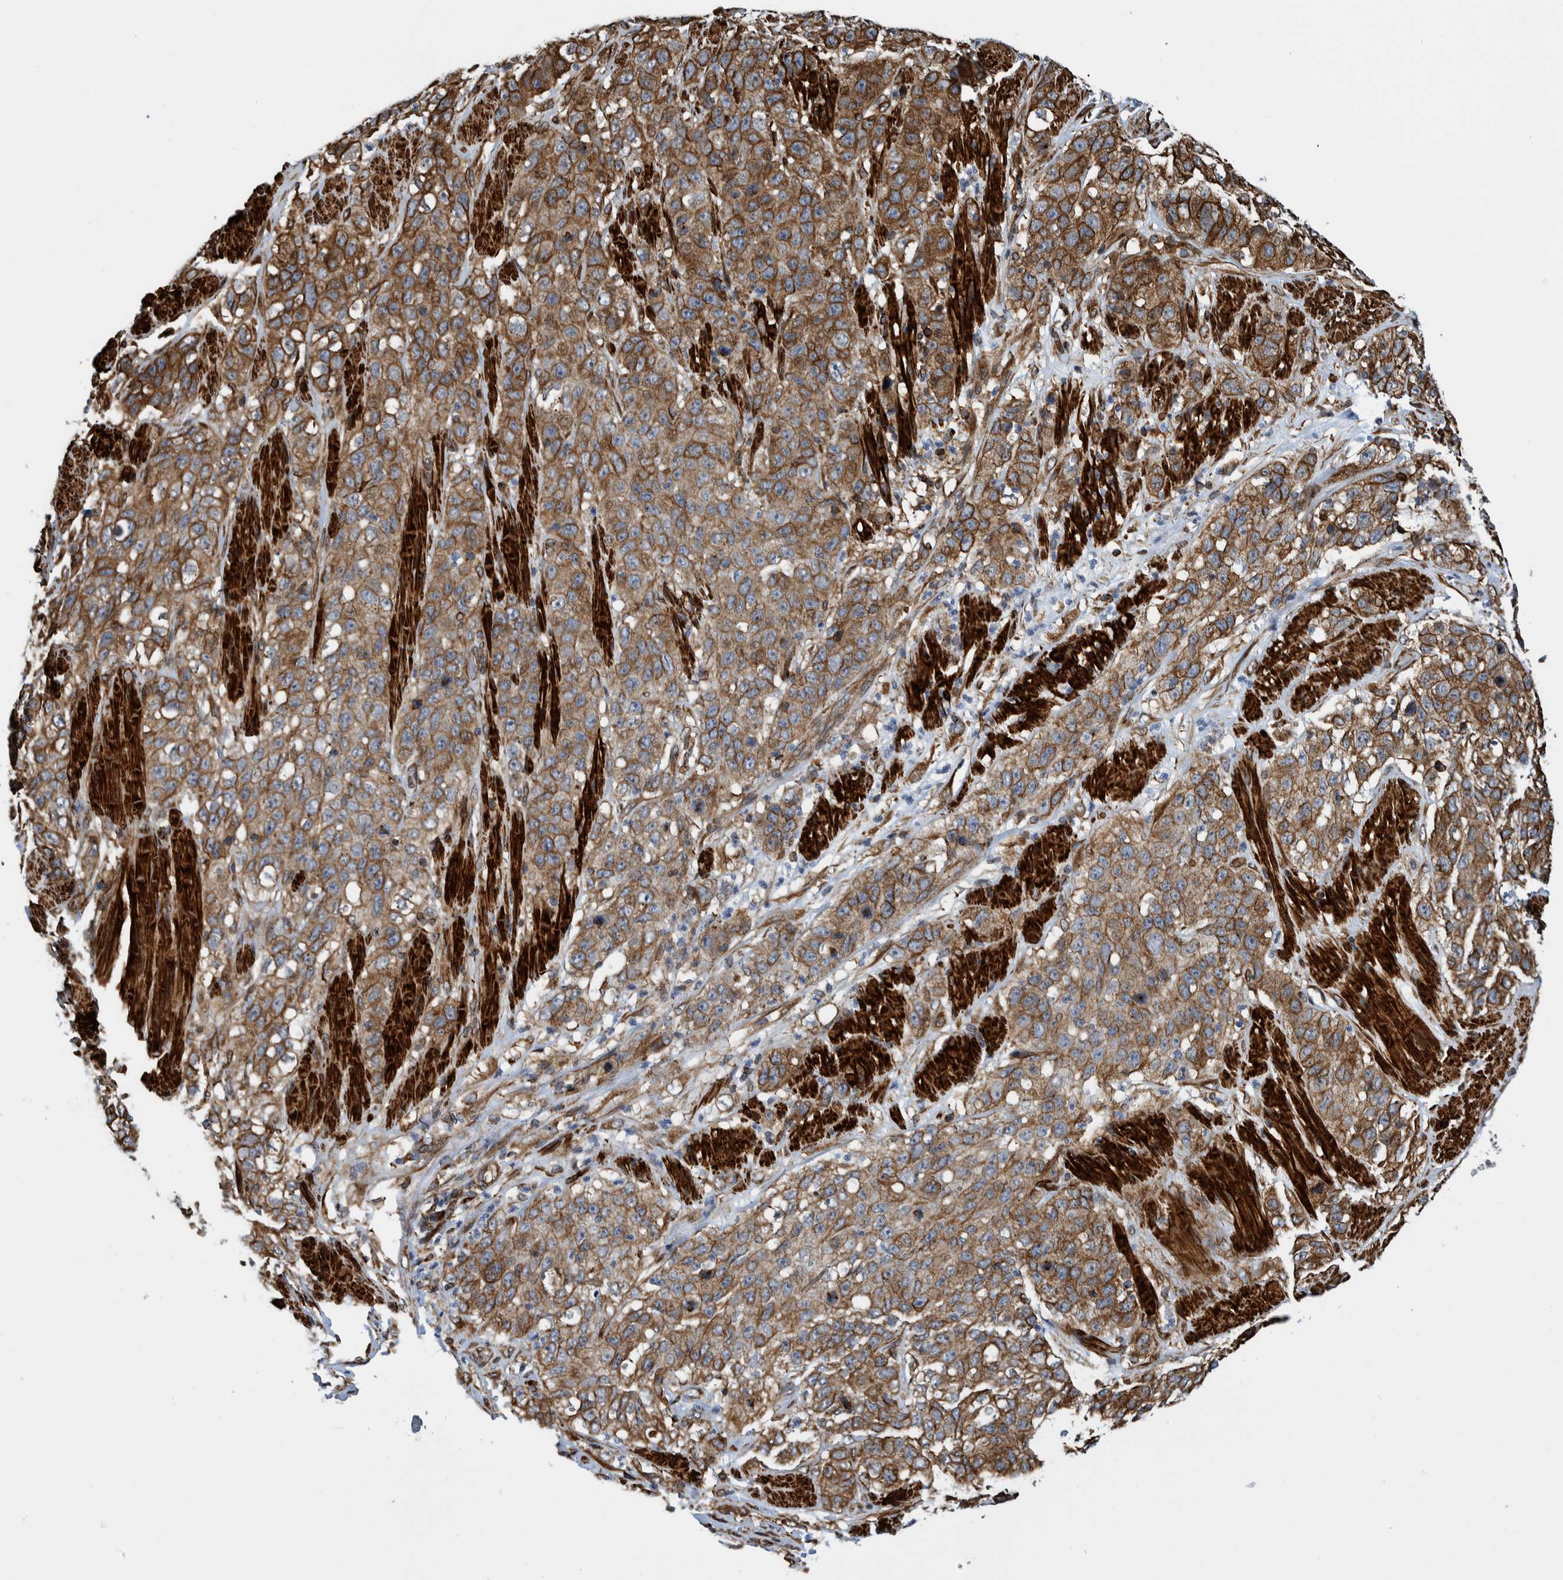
{"staining": {"intensity": "moderate", "quantity": ">75%", "location": "cytoplasmic/membranous"}, "tissue": "stomach cancer", "cell_type": "Tumor cells", "image_type": "cancer", "snomed": [{"axis": "morphology", "description": "Adenocarcinoma, NOS"}, {"axis": "topography", "description": "Stomach"}], "caption": "IHC (DAB) staining of human stomach cancer exhibits moderate cytoplasmic/membranous protein expression in about >75% of tumor cells.", "gene": "CCDC57", "patient": {"sex": "male", "age": 48}}